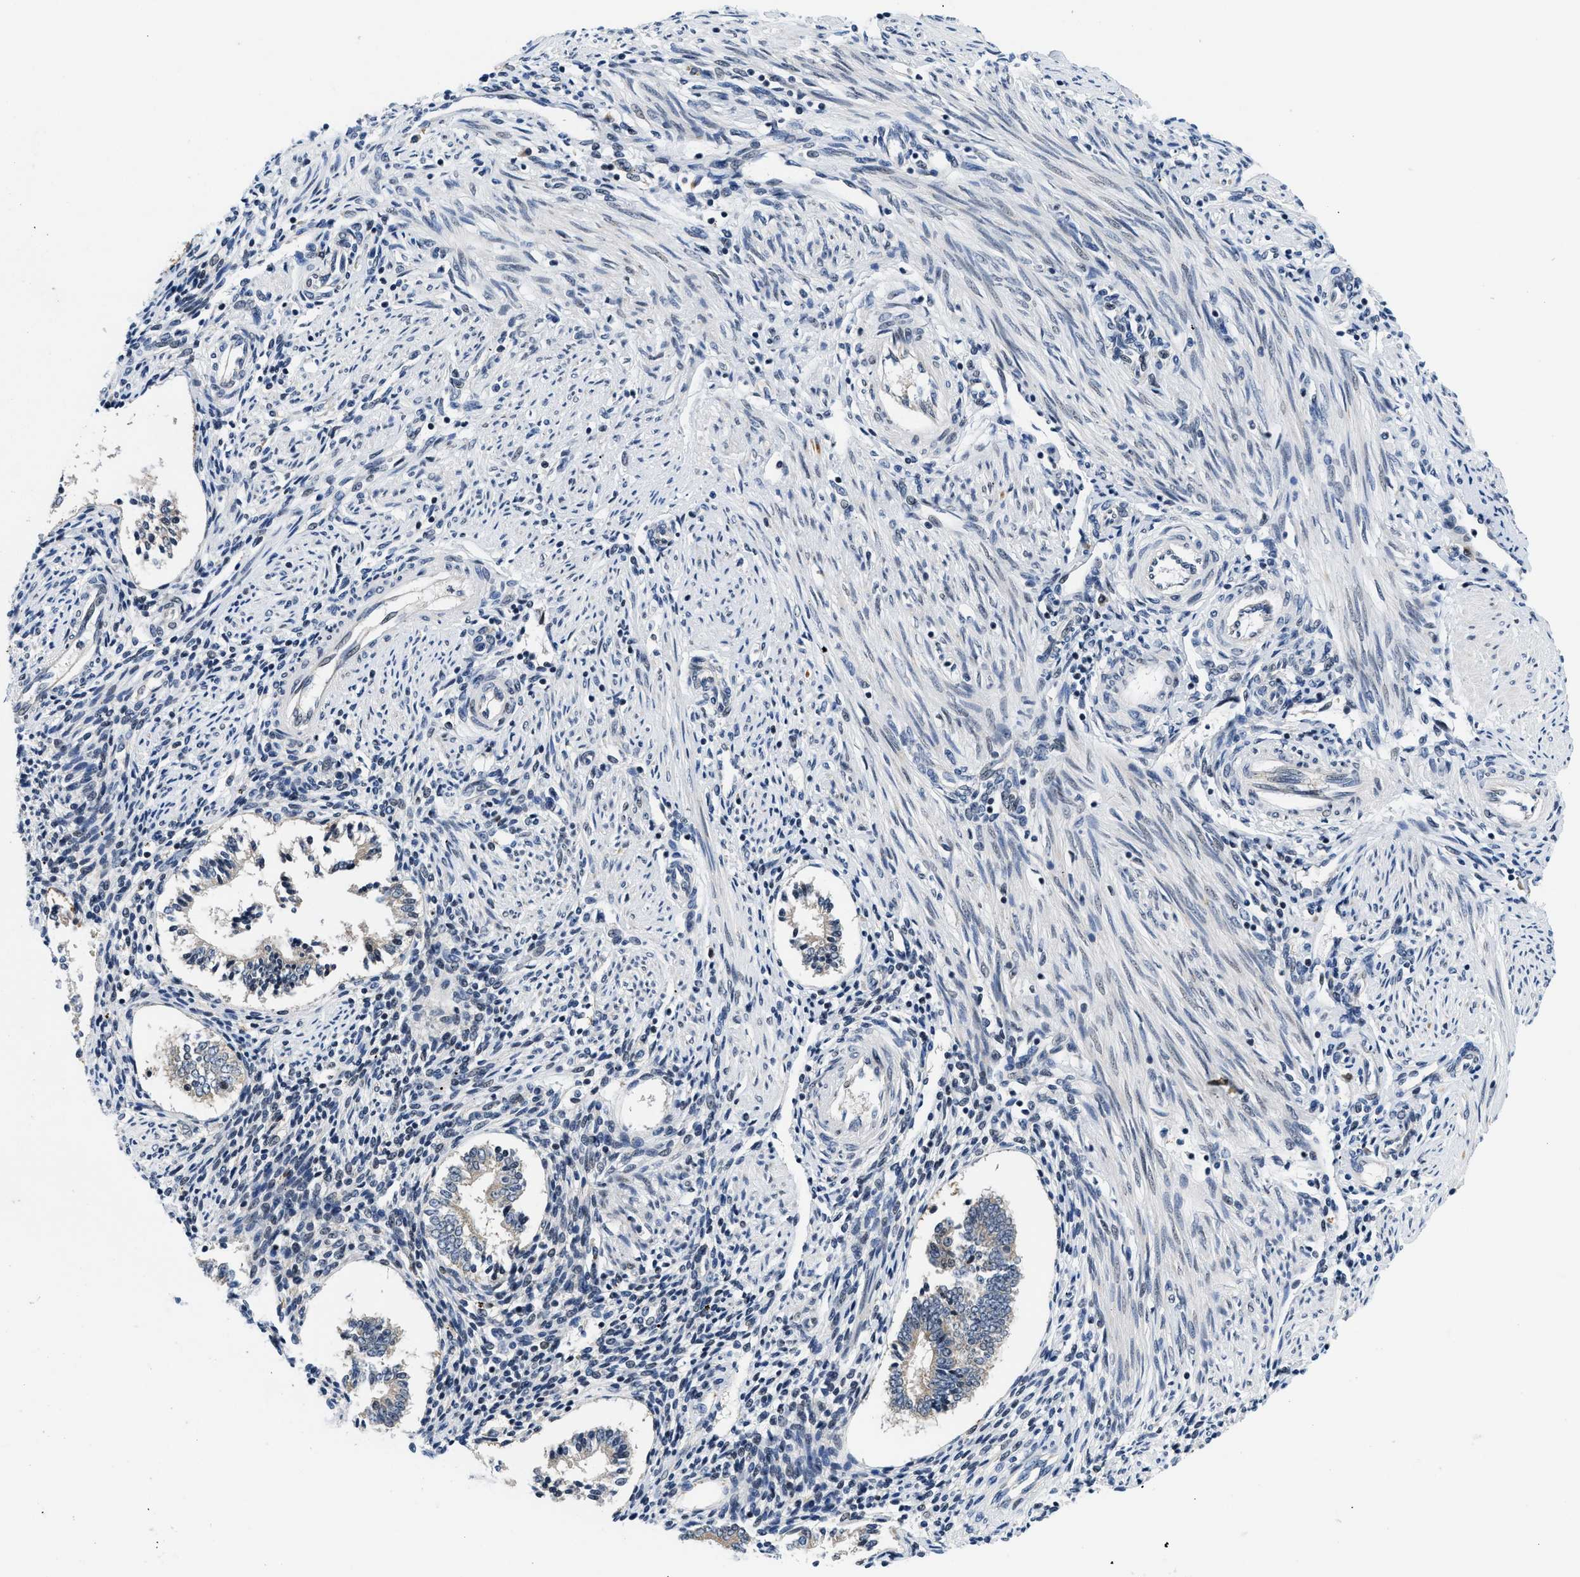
{"staining": {"intensity": "negative", "quantity": "none", "location": "none"}, "tissue": "endometrium", "cell_type": "Cells in endometrial stroma", "image_type": "normal", "snomed": [{"axis": "morphology", "description": "Normal tissue, NOS"}, {"axis": "topography", "description": "Endometrium"}], "caption": "This is a photomicrograph of immunohistochemistry (IHC) staining of benign endometrium, which shows no staining in cells in endometrial stroma.", "gene": "IKBKE", "patient": {"sex": "female", "age": 42}}